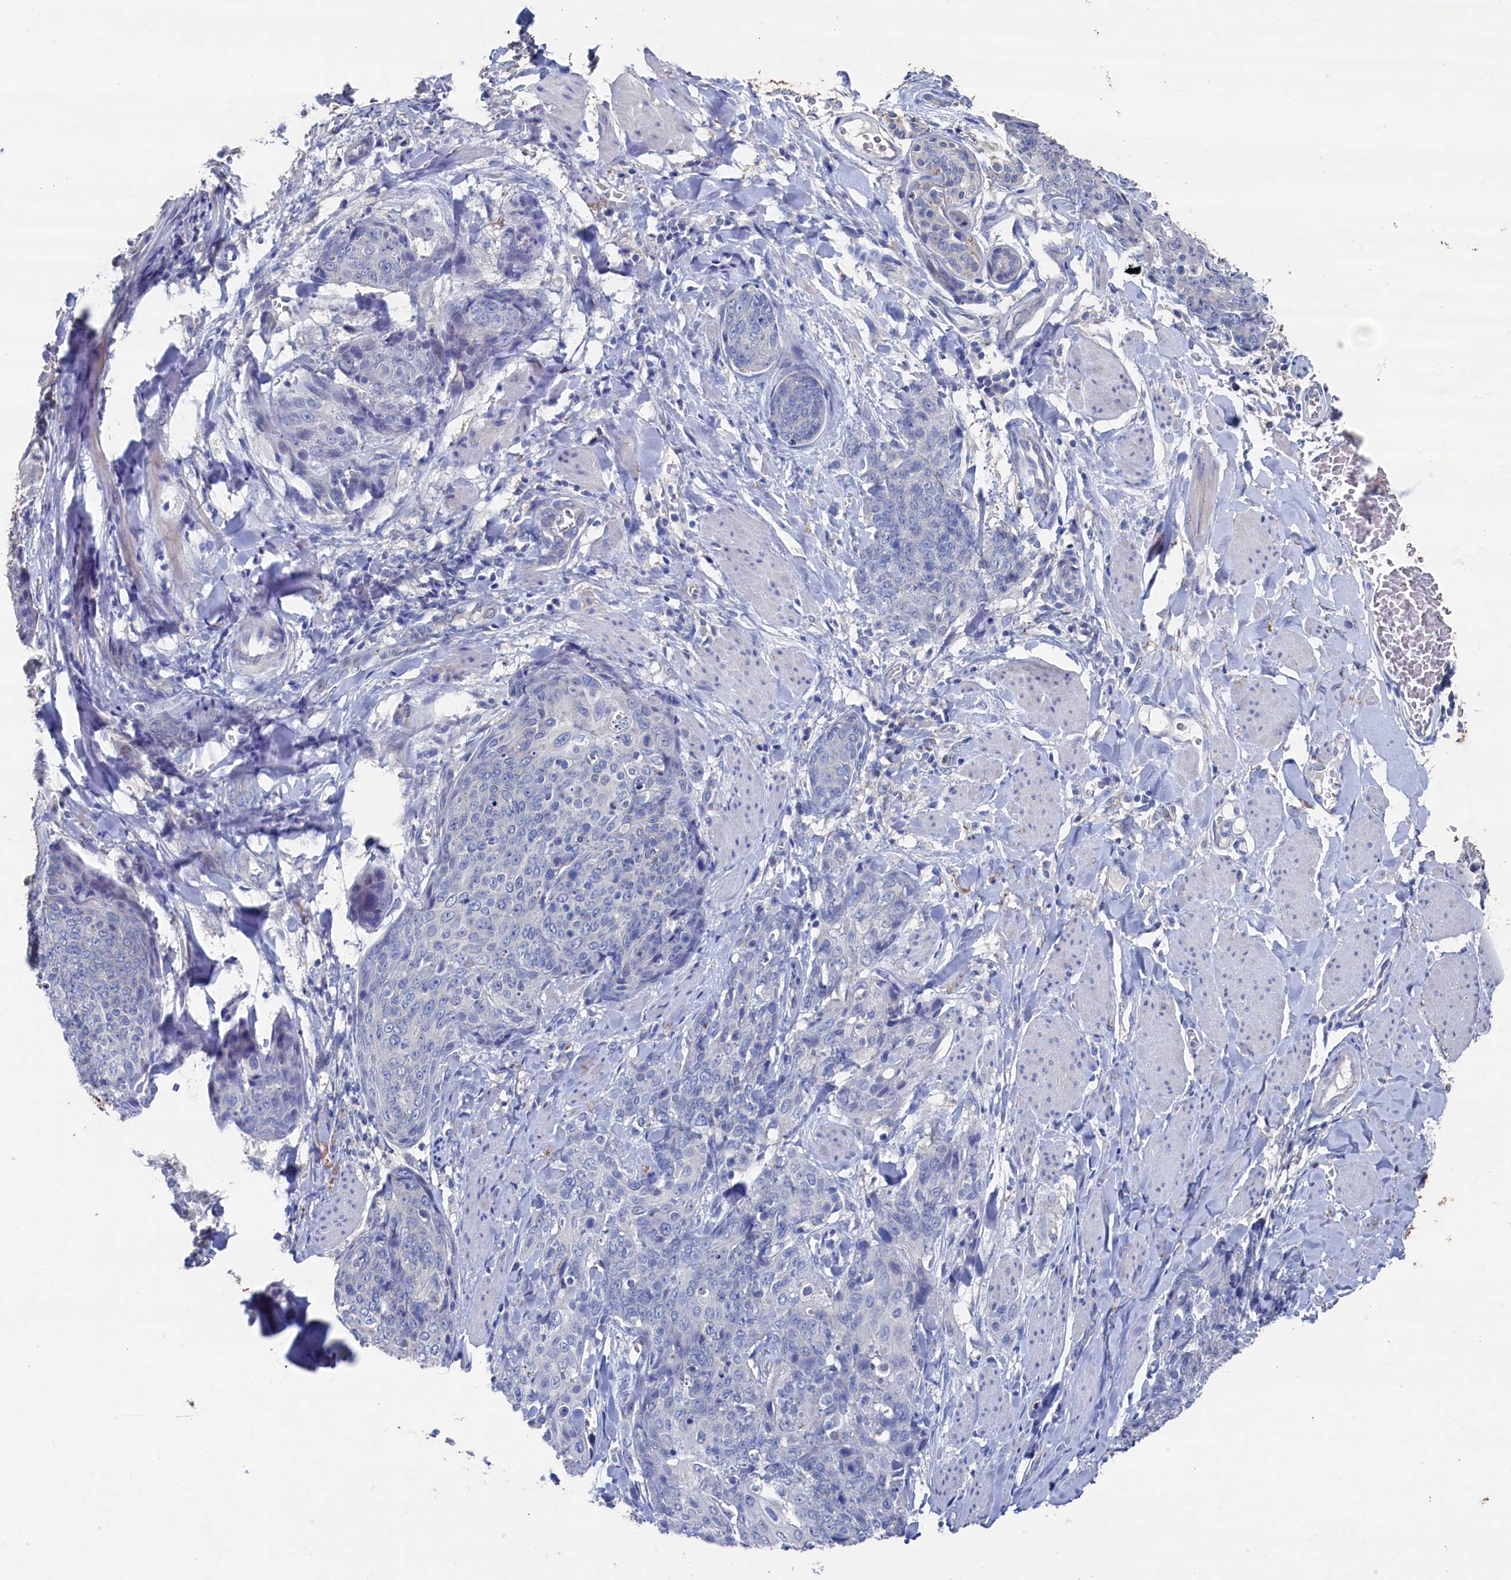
{"staining": {"intensity": "negative", "quantity": "none", "location": "none"}, "tissue": "skin cancer", "cell_type": "Tumor cells", "image_type": "cancer", "snomed": [{"axis": "morphology", "description": "Squamous cell carcinoma, NOS"}, {"axis": "topography", "description": "Skin"}, {"axis": "topography", "description": "Vulva"}], "caption": "IHC of skin cancer (squamous cell carcinoma) shows no staining in tumor cells.", "gene": "CBLIF", "patient": {"sex": "female", "age": 85}}